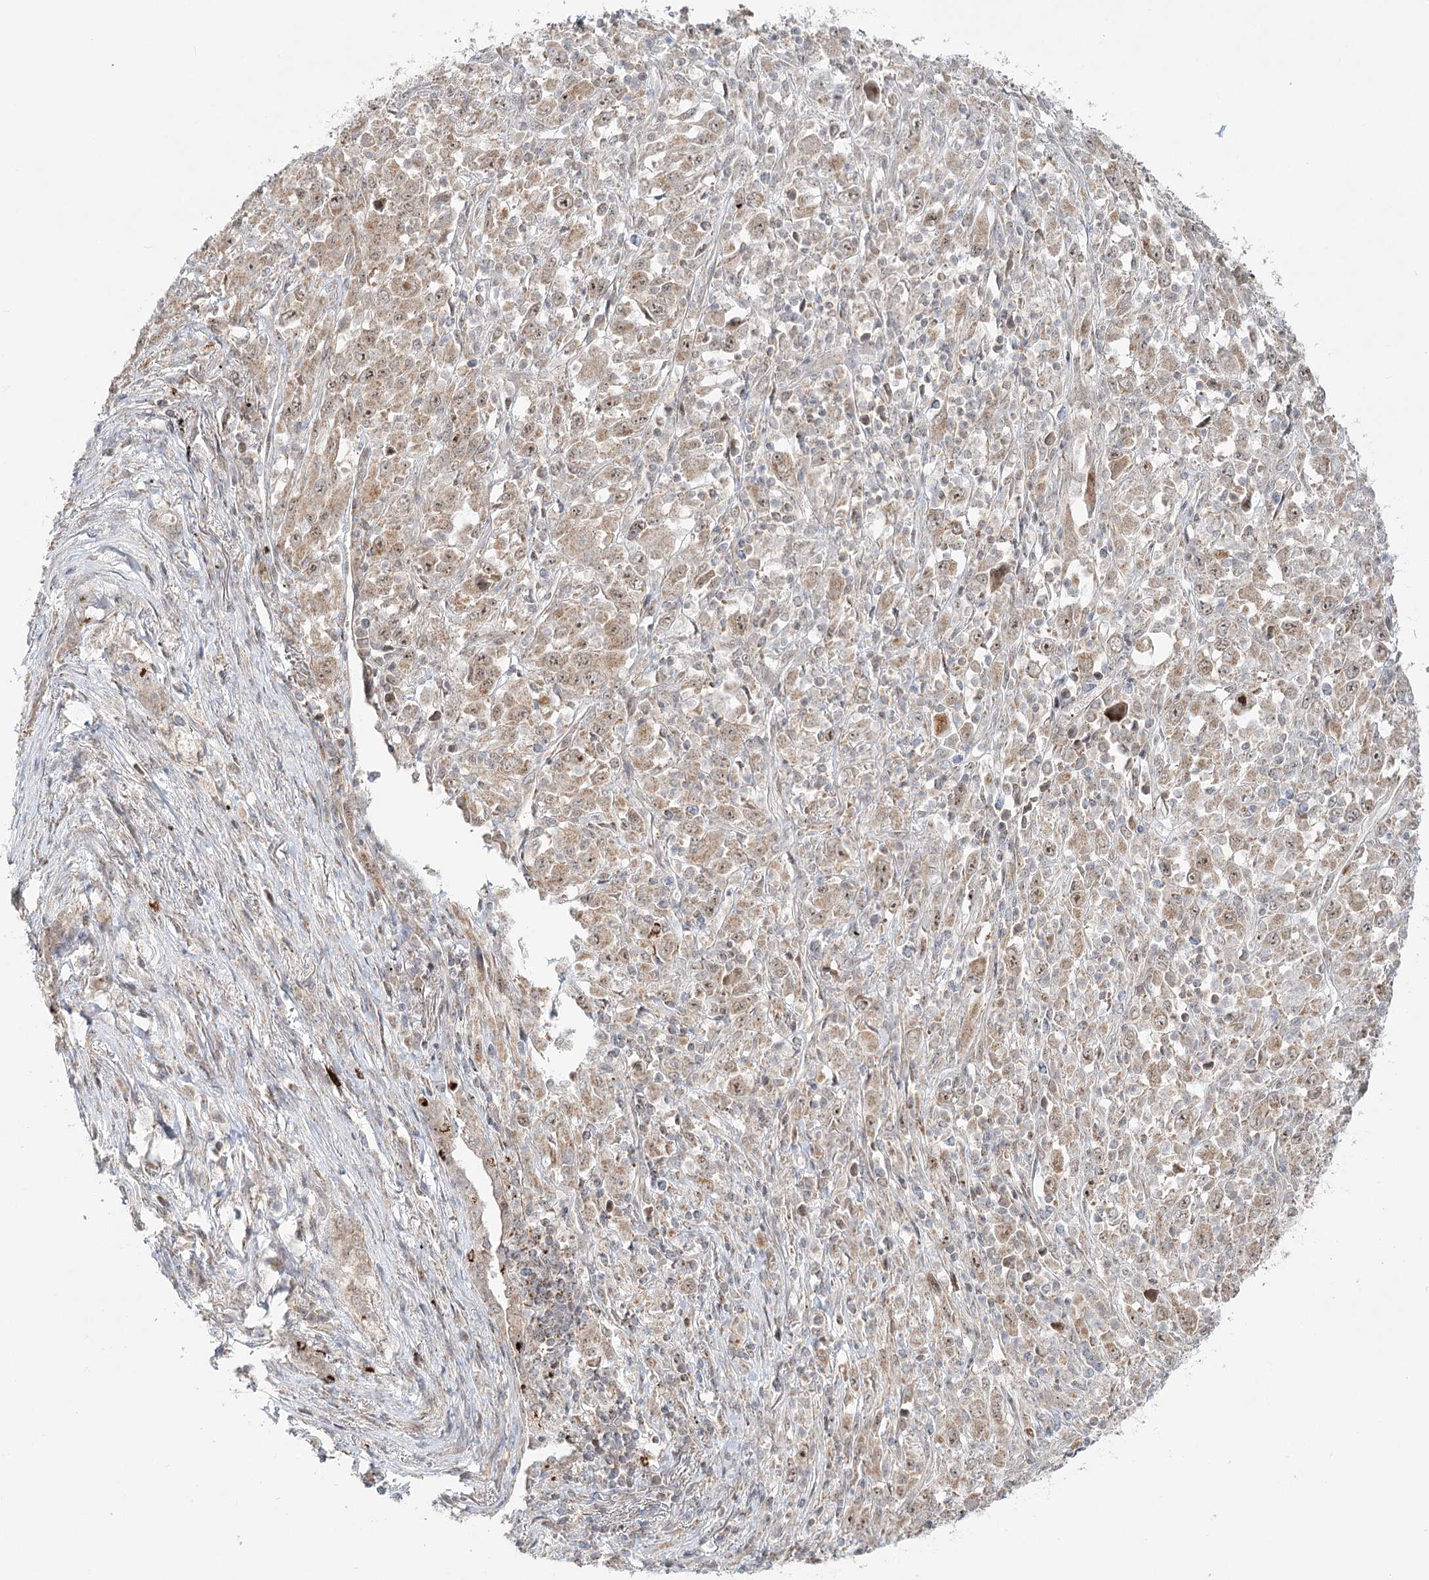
{"staining": {"intensity": "moderate", "quantity": "25%-75%", "location": "cytoplasmic/membranous,nuclear"}, "tissue": "melanoma", "cell_type": "Tumor cells", "image_type": "cancer", "snomed": [{"axis": "morphology", "description": "Malignant melanoma, Metastatic site"}, {"axis": "topography", "description": "Skin"}], "caption": "Immunohistochemical staining of human malignant melanoma (metastatic site) exhibits medium levels of moderate cytoplasmic/membranous and nuclear positivity in approximately 25%-75% of tumor cells. (IHC, brightfield microscopy, high magnification).", "gene": "RTN4IP1", "patient": {"sex": "female", "age": 56}}